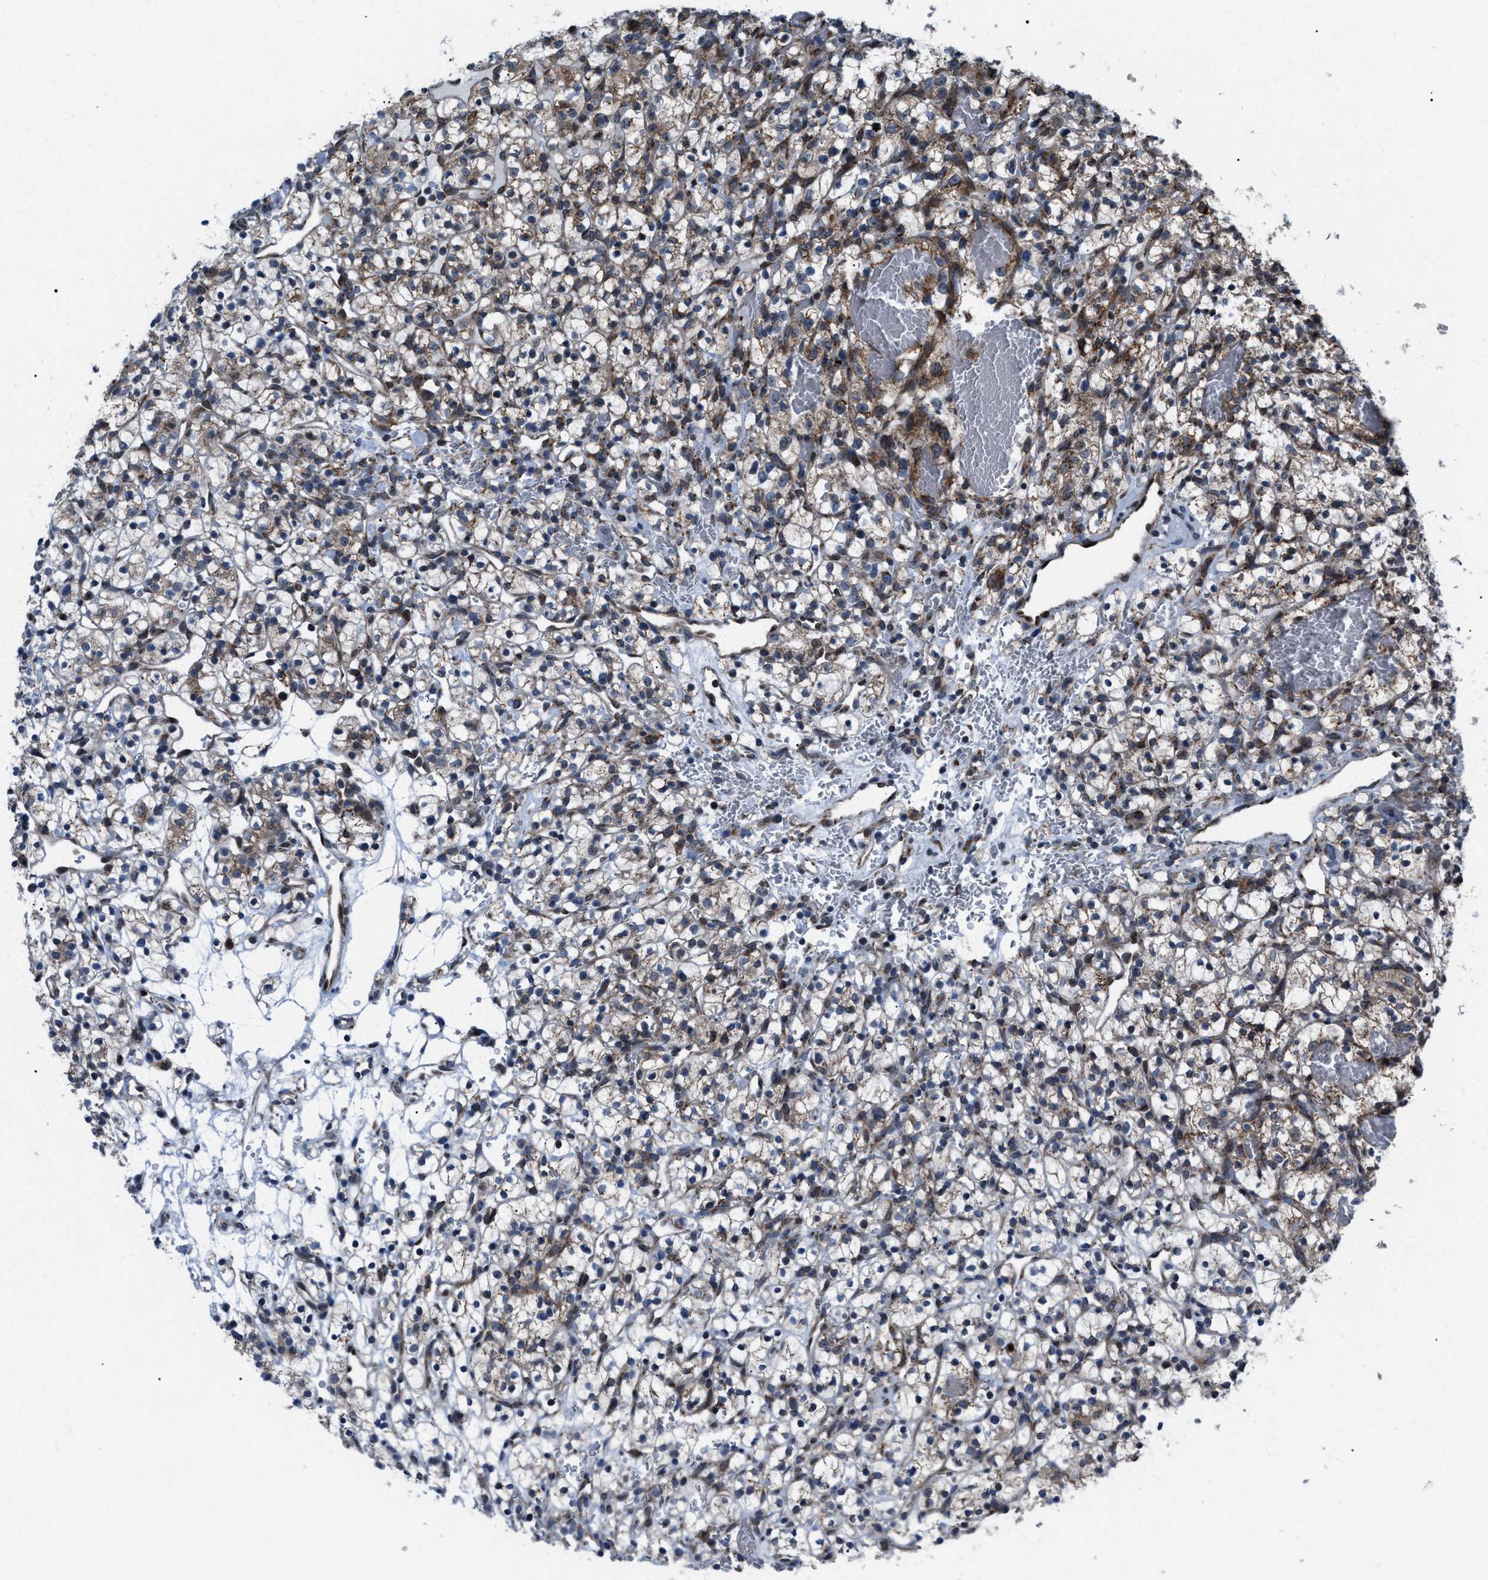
{"staining": {"intensity": "moderate", "quantity": "25%-75%", "location": "cytoplasmic/membranous"}, "tissue": "renal cancer", "cell_type": "Tumor cells", "image_type": "cancer", "snomed": [{"axis": "morphology", "description": "Adenocarcinoma, NOS"}, {"axis": "topography", "description": "Kidney"}], "caption": "Adenocarcinoma (renal) stained for a protein (brown) reveals moderate cytoplasmic/membranous positive expression in approximately 25%-75% of tumor cells.", "gene": "AGO2", "patient": {"sex": "female", "age": 57}}